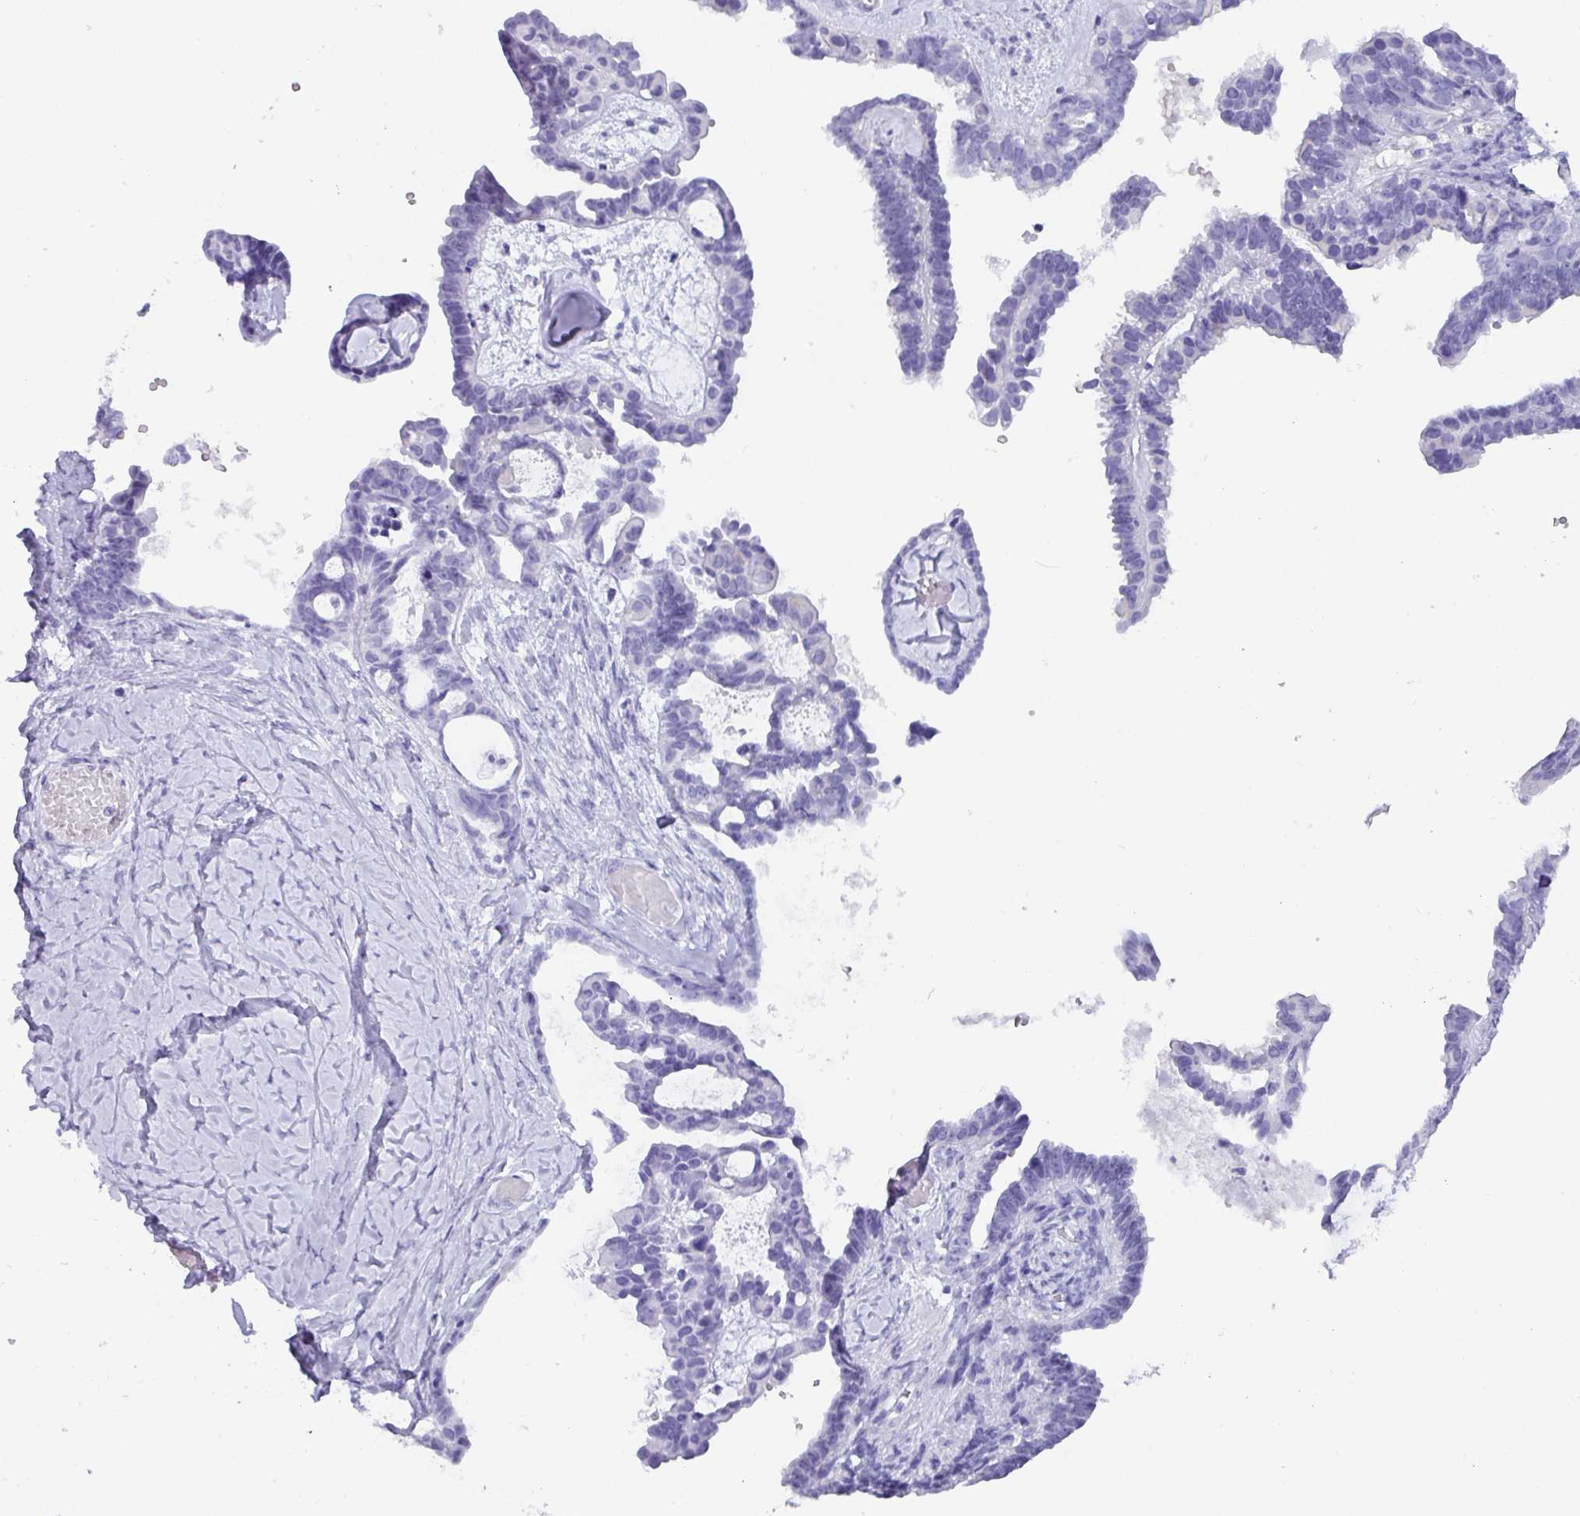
{"staining": {"intensity": "negative", "quantity": "none", "location": "none"}, "tissue": "ovarian cancer", "cell_type": "Tumor cells", "image_type": "cancer", "snomed": [{"axis": "morphology", "description": "Cystadenocarcinoma, serous, NOS"}, {"axis": "topography", "description": "Ovary"}], "caption": "This is an IHC histopathology image of human ovarian cancer. There is no expression in tumor cells.", "gene": "ZNF524", "patient": {"sex": "female", "age": 69}}